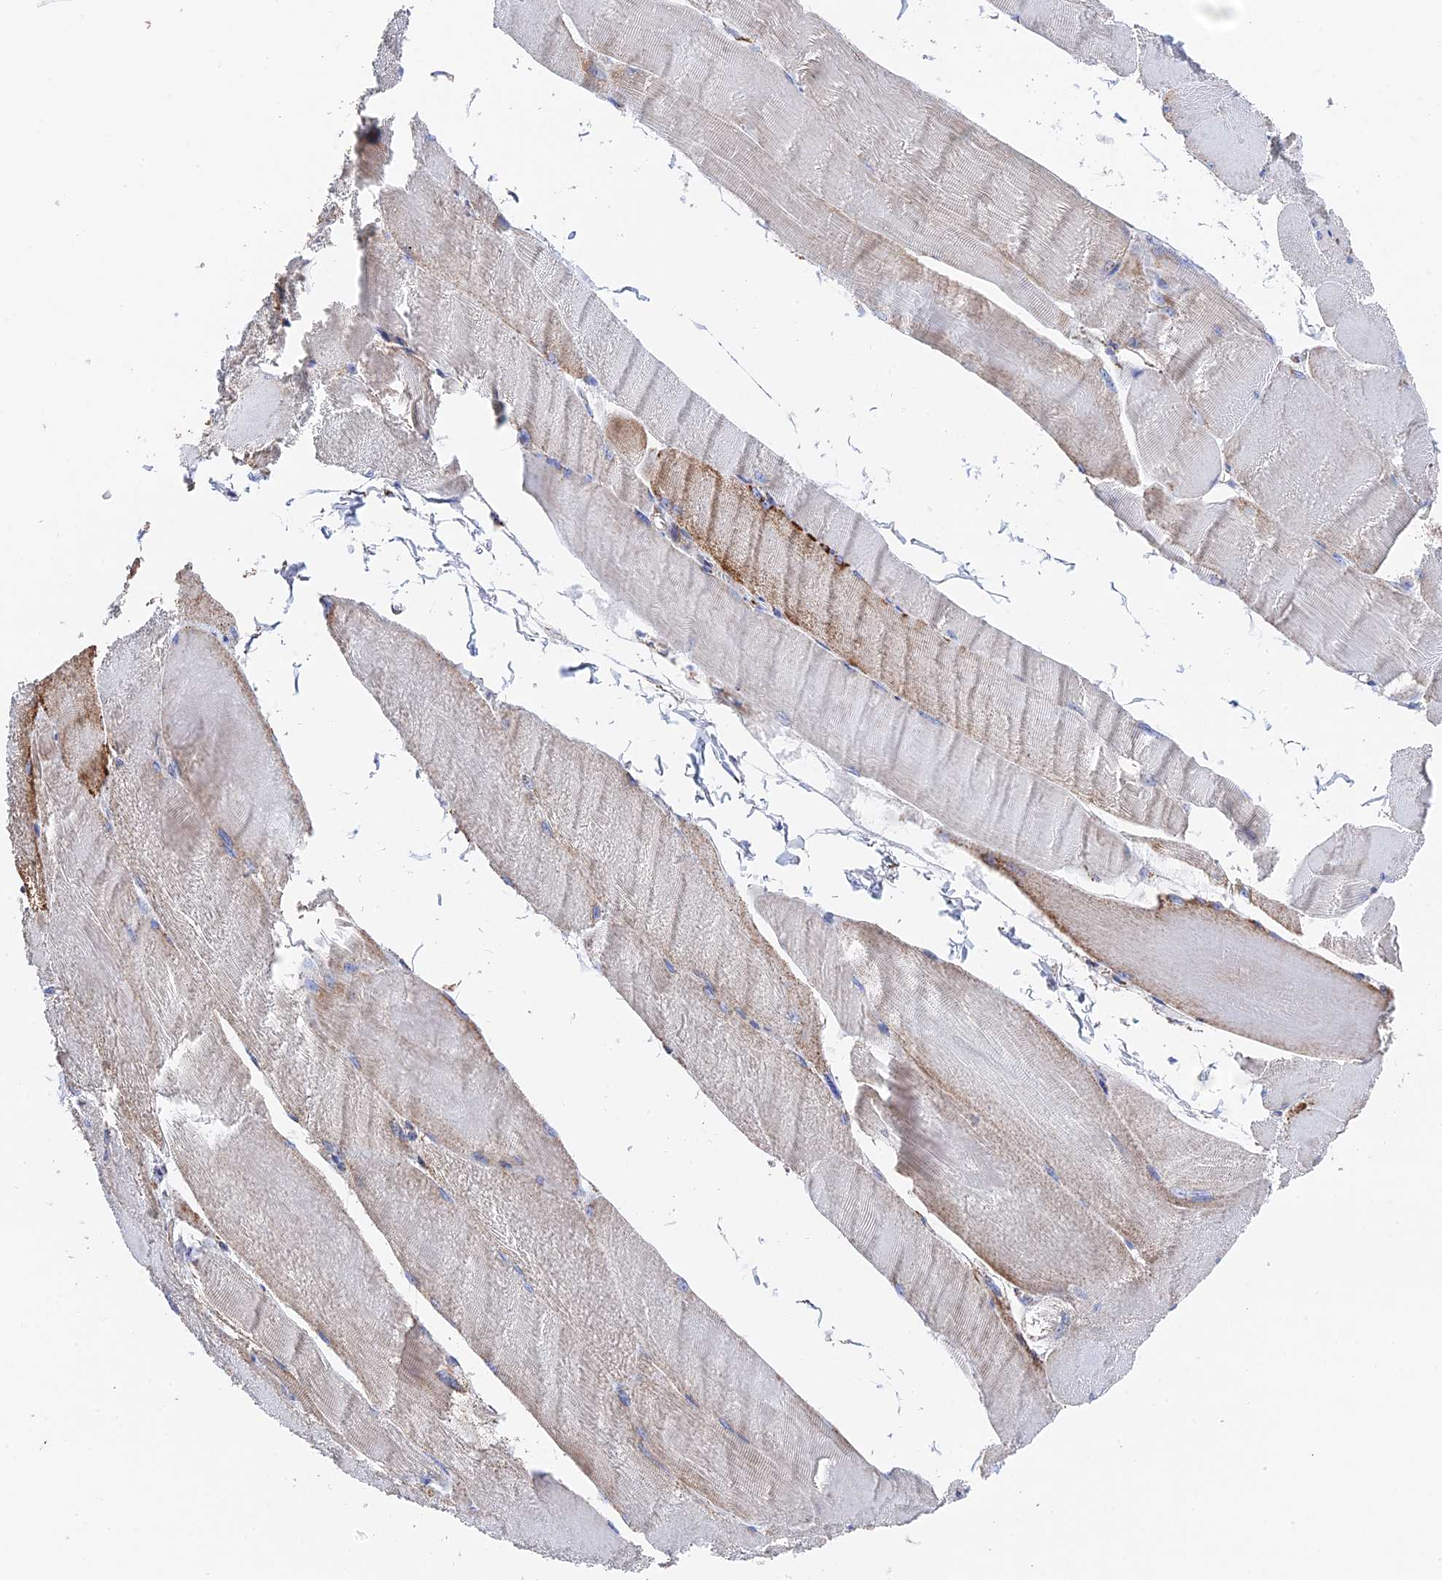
{"staining": {"intensity": "weak", "quantity": "25%-75%", "location": "cytoplasmic/membranous"}, "tissue": "skeletal muscle", "cell_type": "Myocytes", "image_type": "normal", "snomed": [{"axis": "morphology", "description": "Normal tissue, NOS"}, {"axis": "morphology", "description": "Basal cell carcinoma"}, {"axis": "topography", "description": "Skeletal muscle"}], "caption": "A high-resolution image shows immunohistochemistry (IHC) staining of benign skeletal muscle, which exhibits weak cytoplasmic/membranous positivity in approximately 25%-75% of myocytes.", "gene": "HAUS8", "patient": {"sex": "female", "age": 64}}